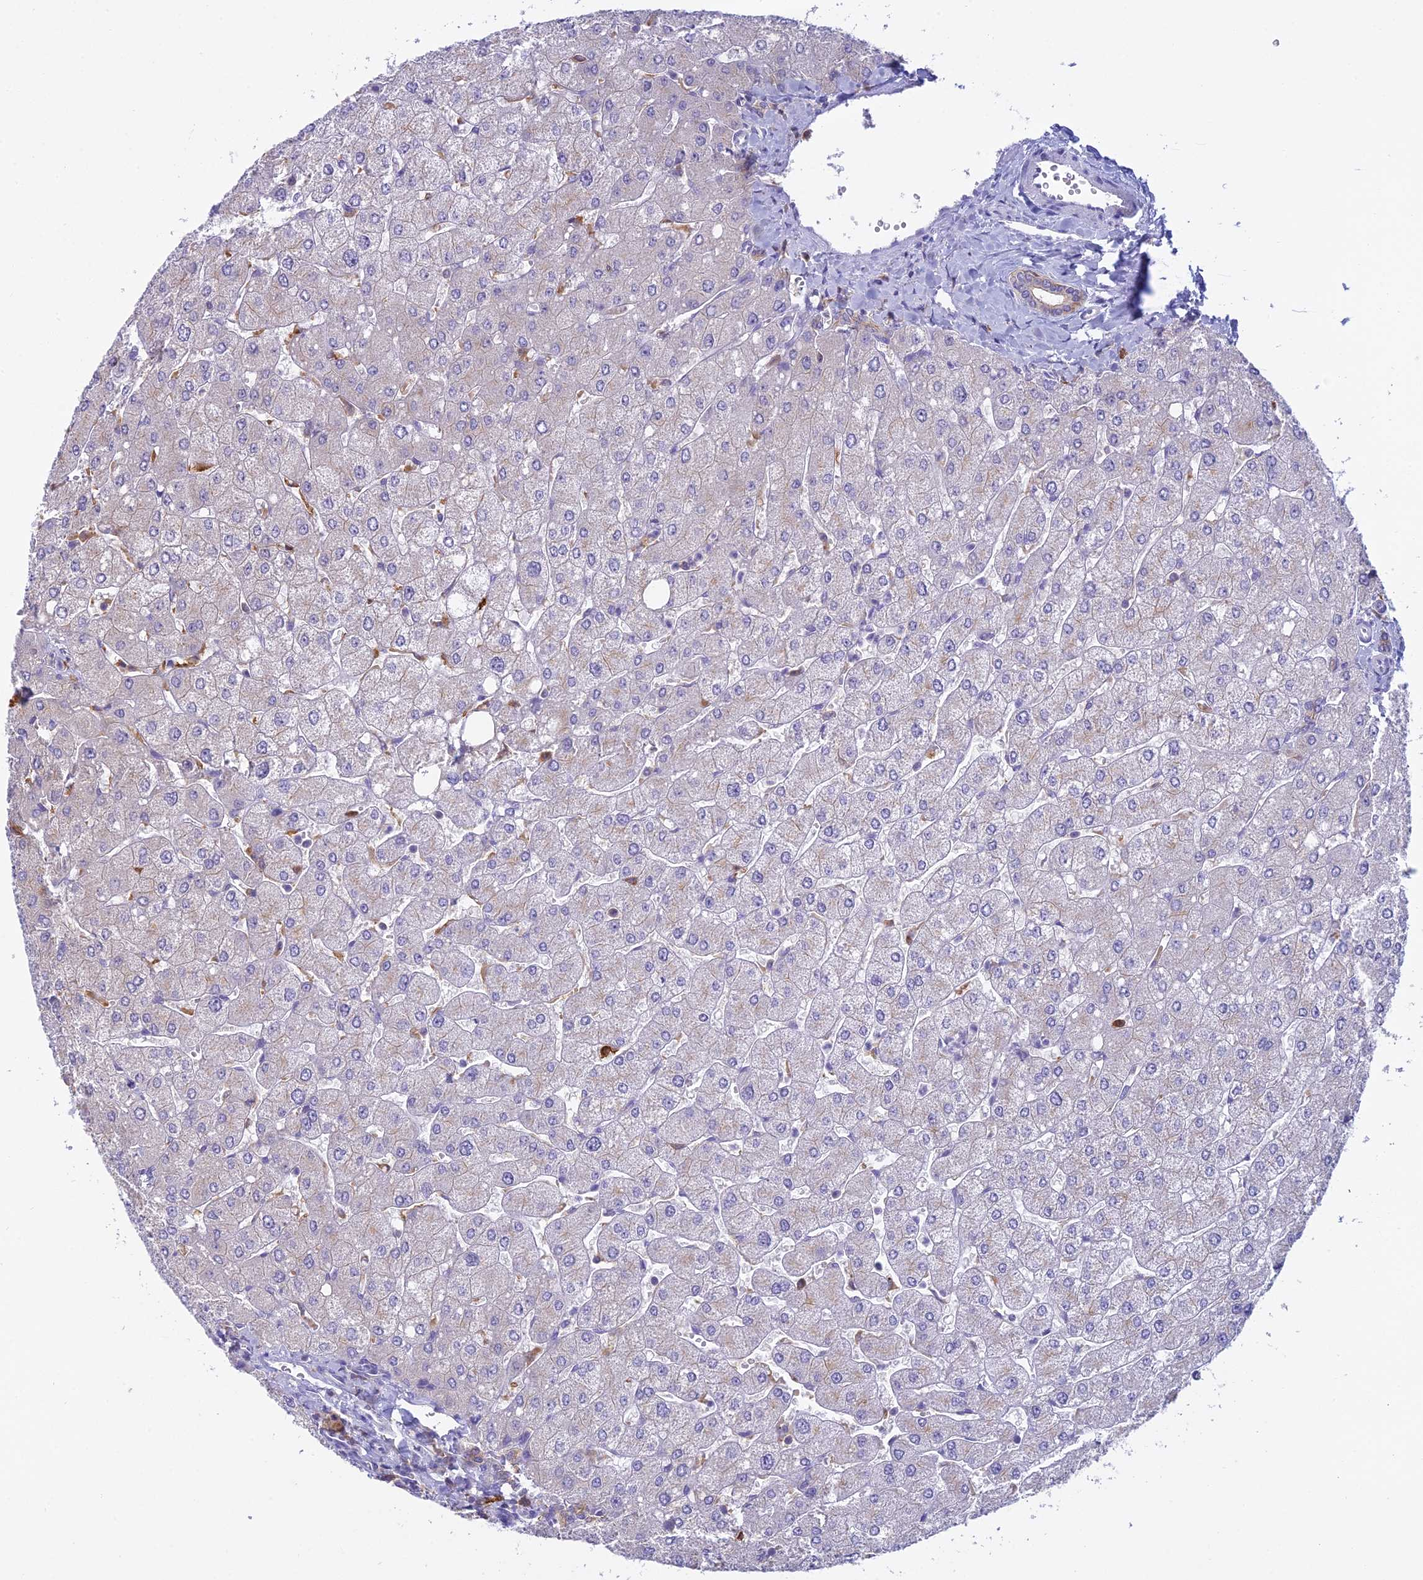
{"staining": {"intensity": "weak", "quantity": "<25%", "location": "cytoplasmic/membranous"}, "tissue": "liver", "cell_type": "Cholangiocytes", "image_type": "normal", "snomed": [{"axis": "morphology", "description": "Normal tissue, NOS"}, {"axis": "topography", "description": "Liver"}], "caption": "A high-resolution photomicrograph shows IHC staining of normal liver, which displays no significant expression in cholangiocytes.", "gene": "UBE2G1", "patient": {"sex": "male", "age": 55}}